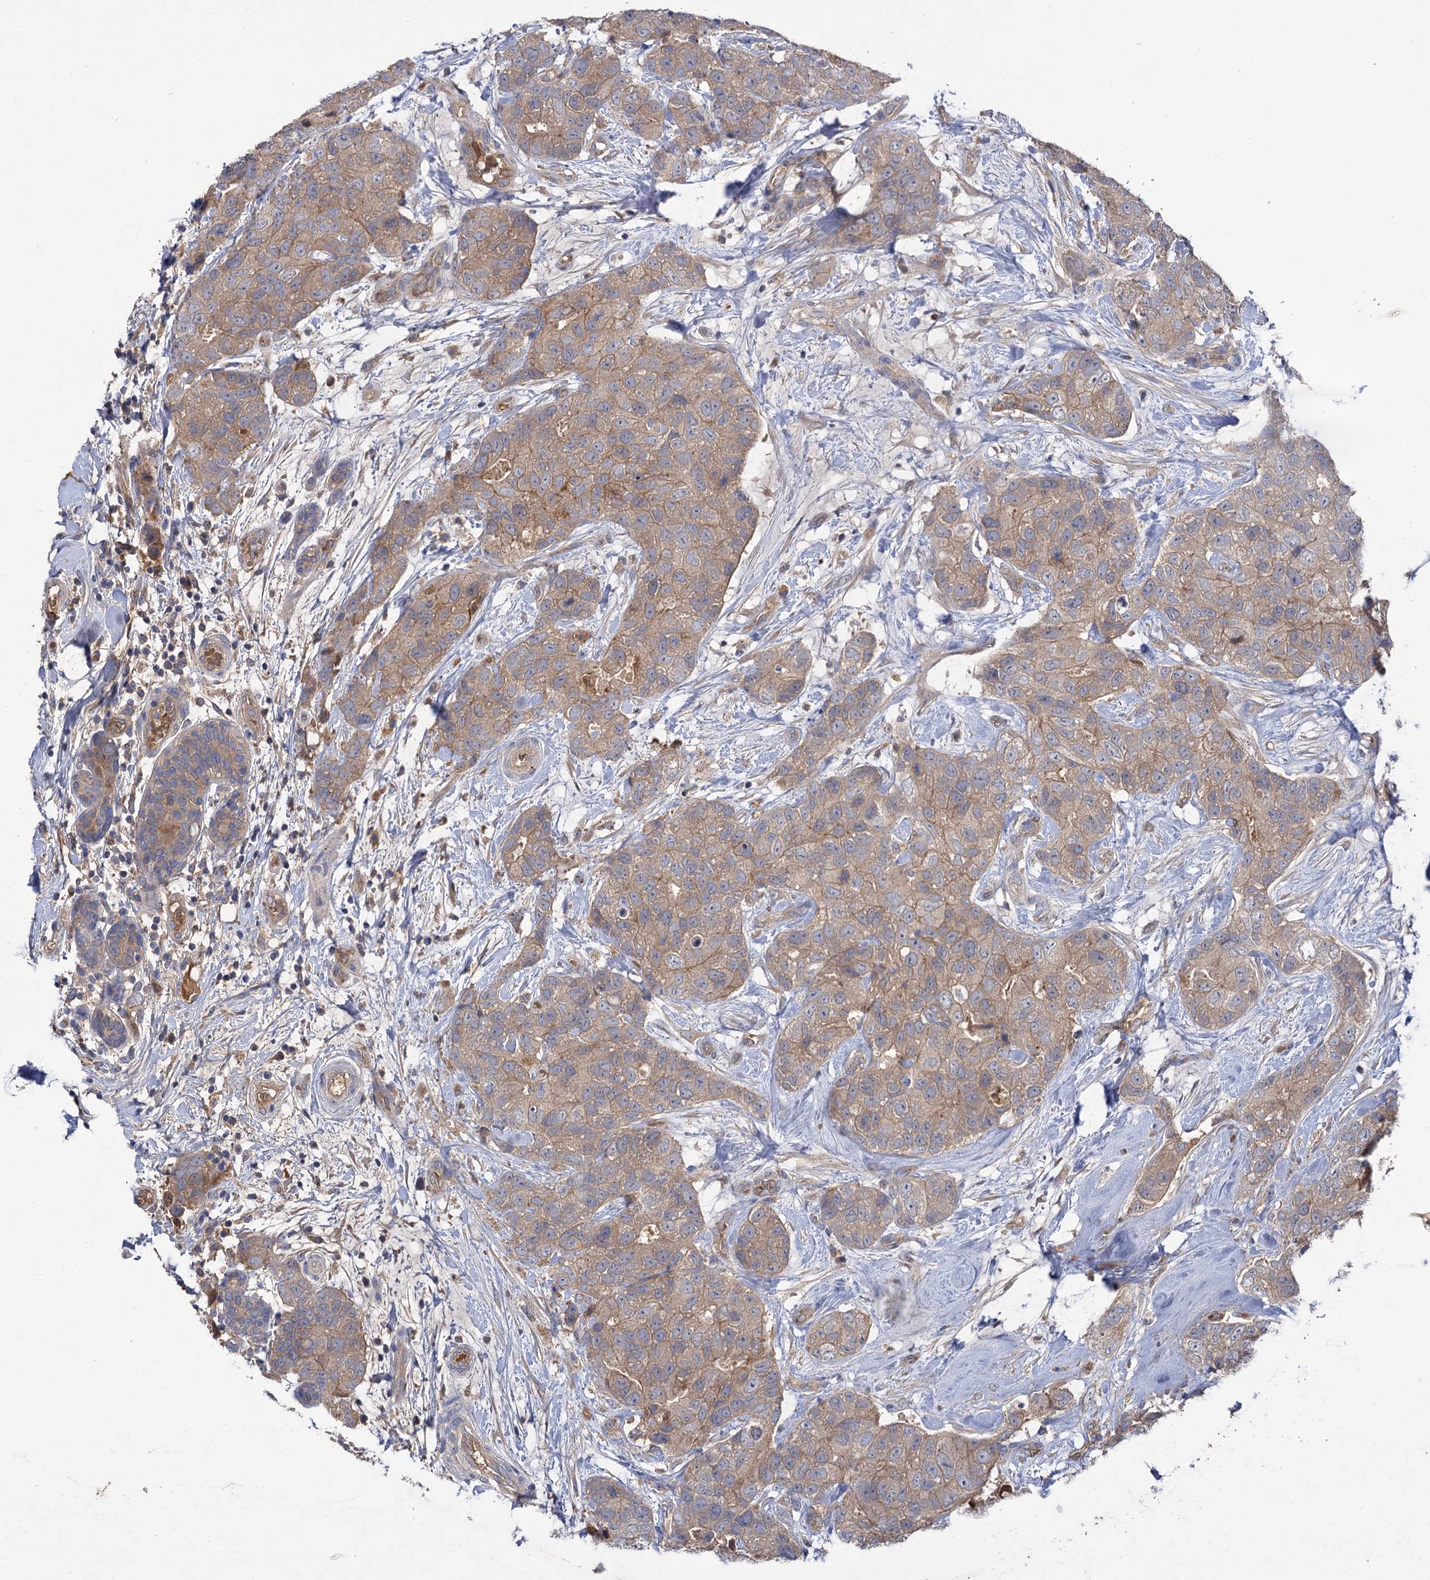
{"staining": {"intensity": "weak", "quantity": ">75%", "location": "cytoplasmic/membranous"}, "tissue": "breast cancer", "cell_type": "Tumor cells", "image_type": "cancer", "snomed": [{"axis": "morphology", "description": "Duct carcinoma"}, {"axis": "topography", "description": "Breast"}], "caption": "Immunohistochemical staining of intraductal carcinoma (breast) displays low levels of weak cytoplasmic/membranous protein staining in about >75% of tumor cells.", "gene": "USP50", "patient": {"sex": "female", "age": 62}}